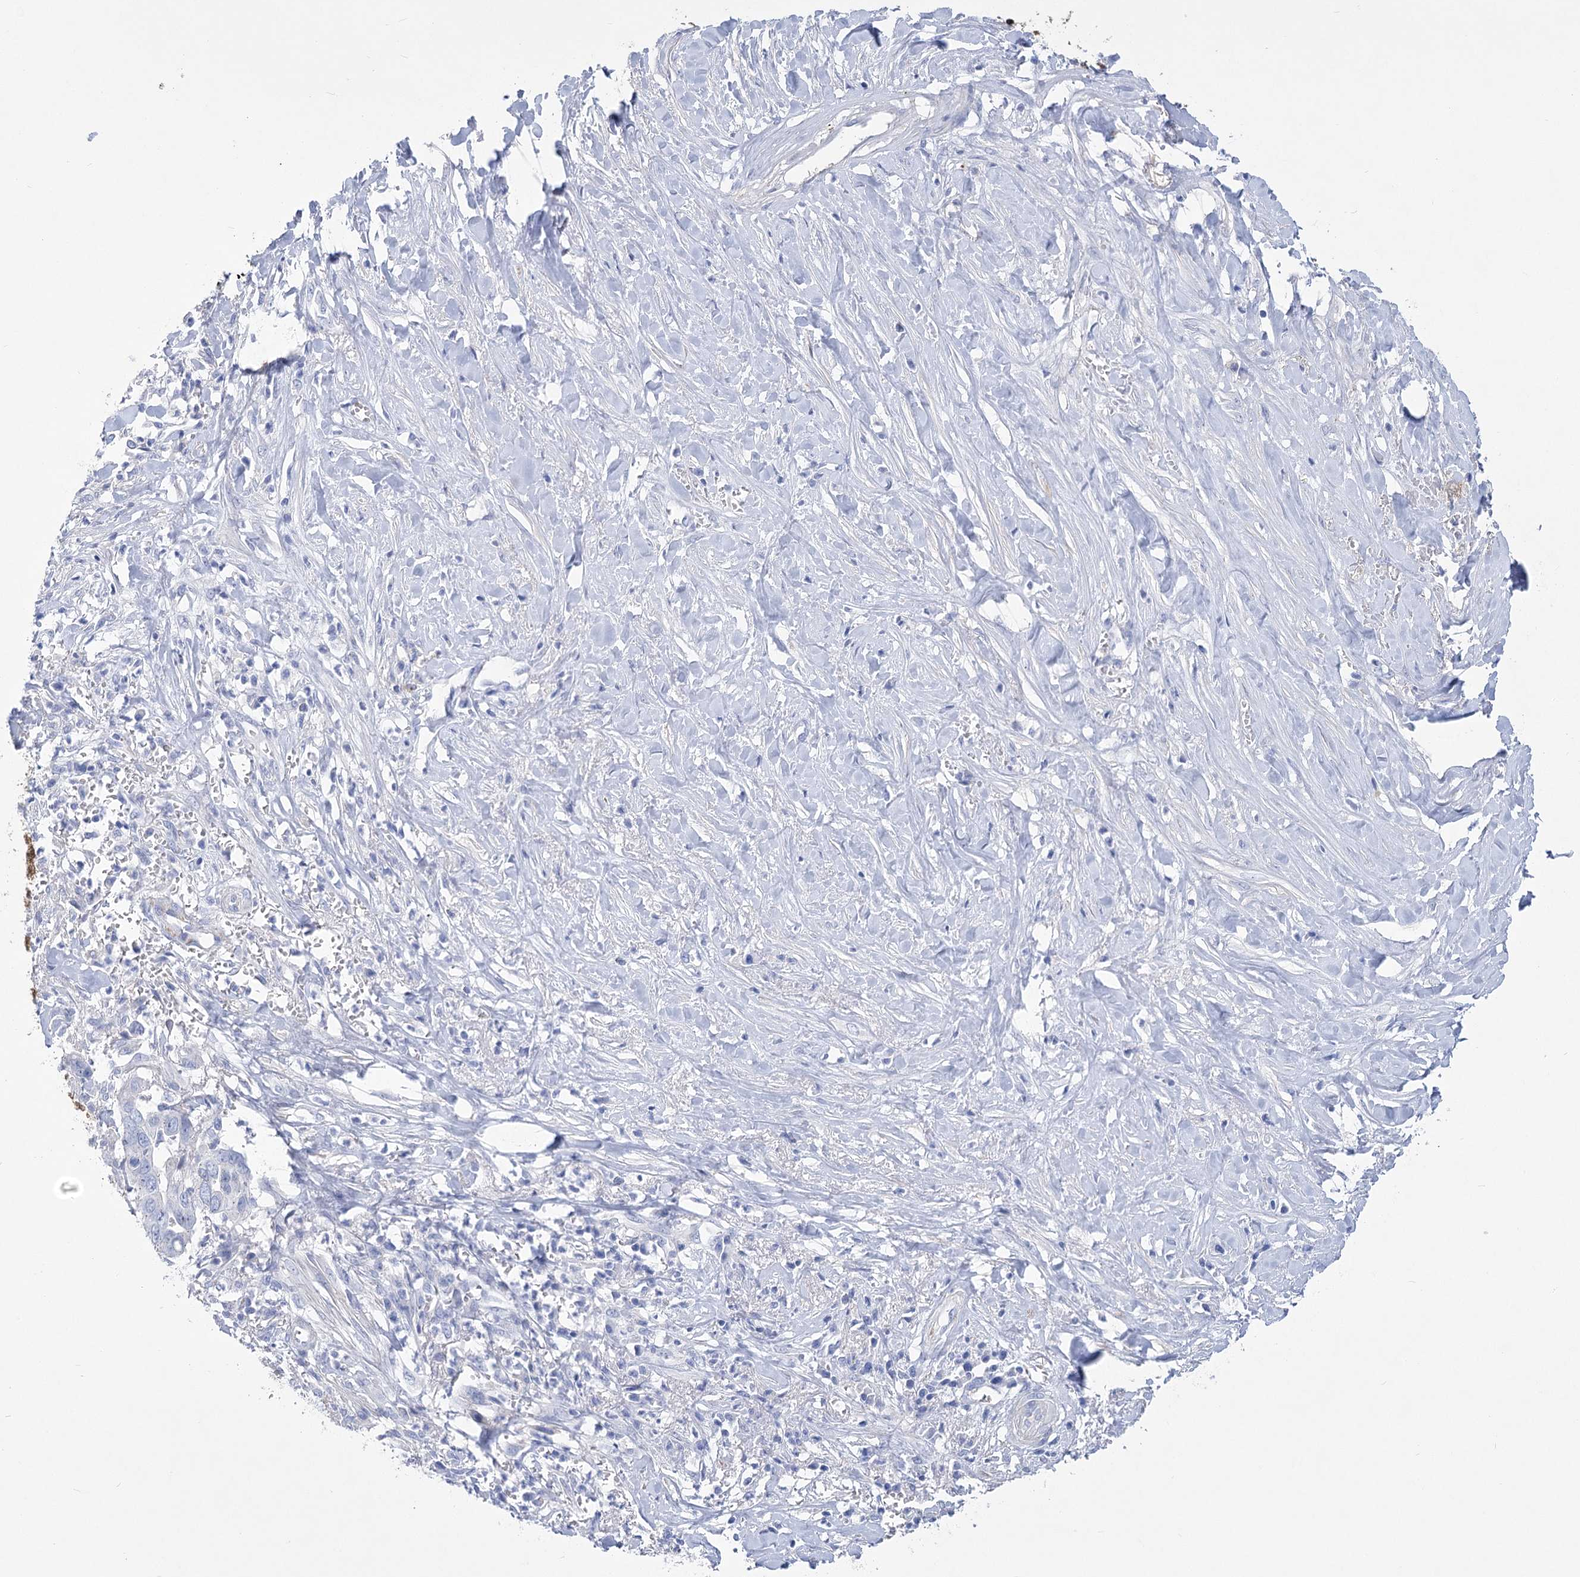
{"staining": {"intensity": "negative", "quantity": "none", "location": "none"}, "tissue": "liver cancer", "cell_type": "Tumor cells", "image_type": "cancer", "snomed": [{"axis": "morphology", "description": "Cholangiocarcinoma"}, {"axis": "topography", "description": "Liver"}], "caption": "Immunohistochemical staining of cholangiocarcinoma (liver) reveals no significant staining in tumor cells. (Immunohistochemistry (ihc), brightfield microscopy, high magnification).", "gene": "PCDHA1", "patient": {"sex": "female", "age": 79}}